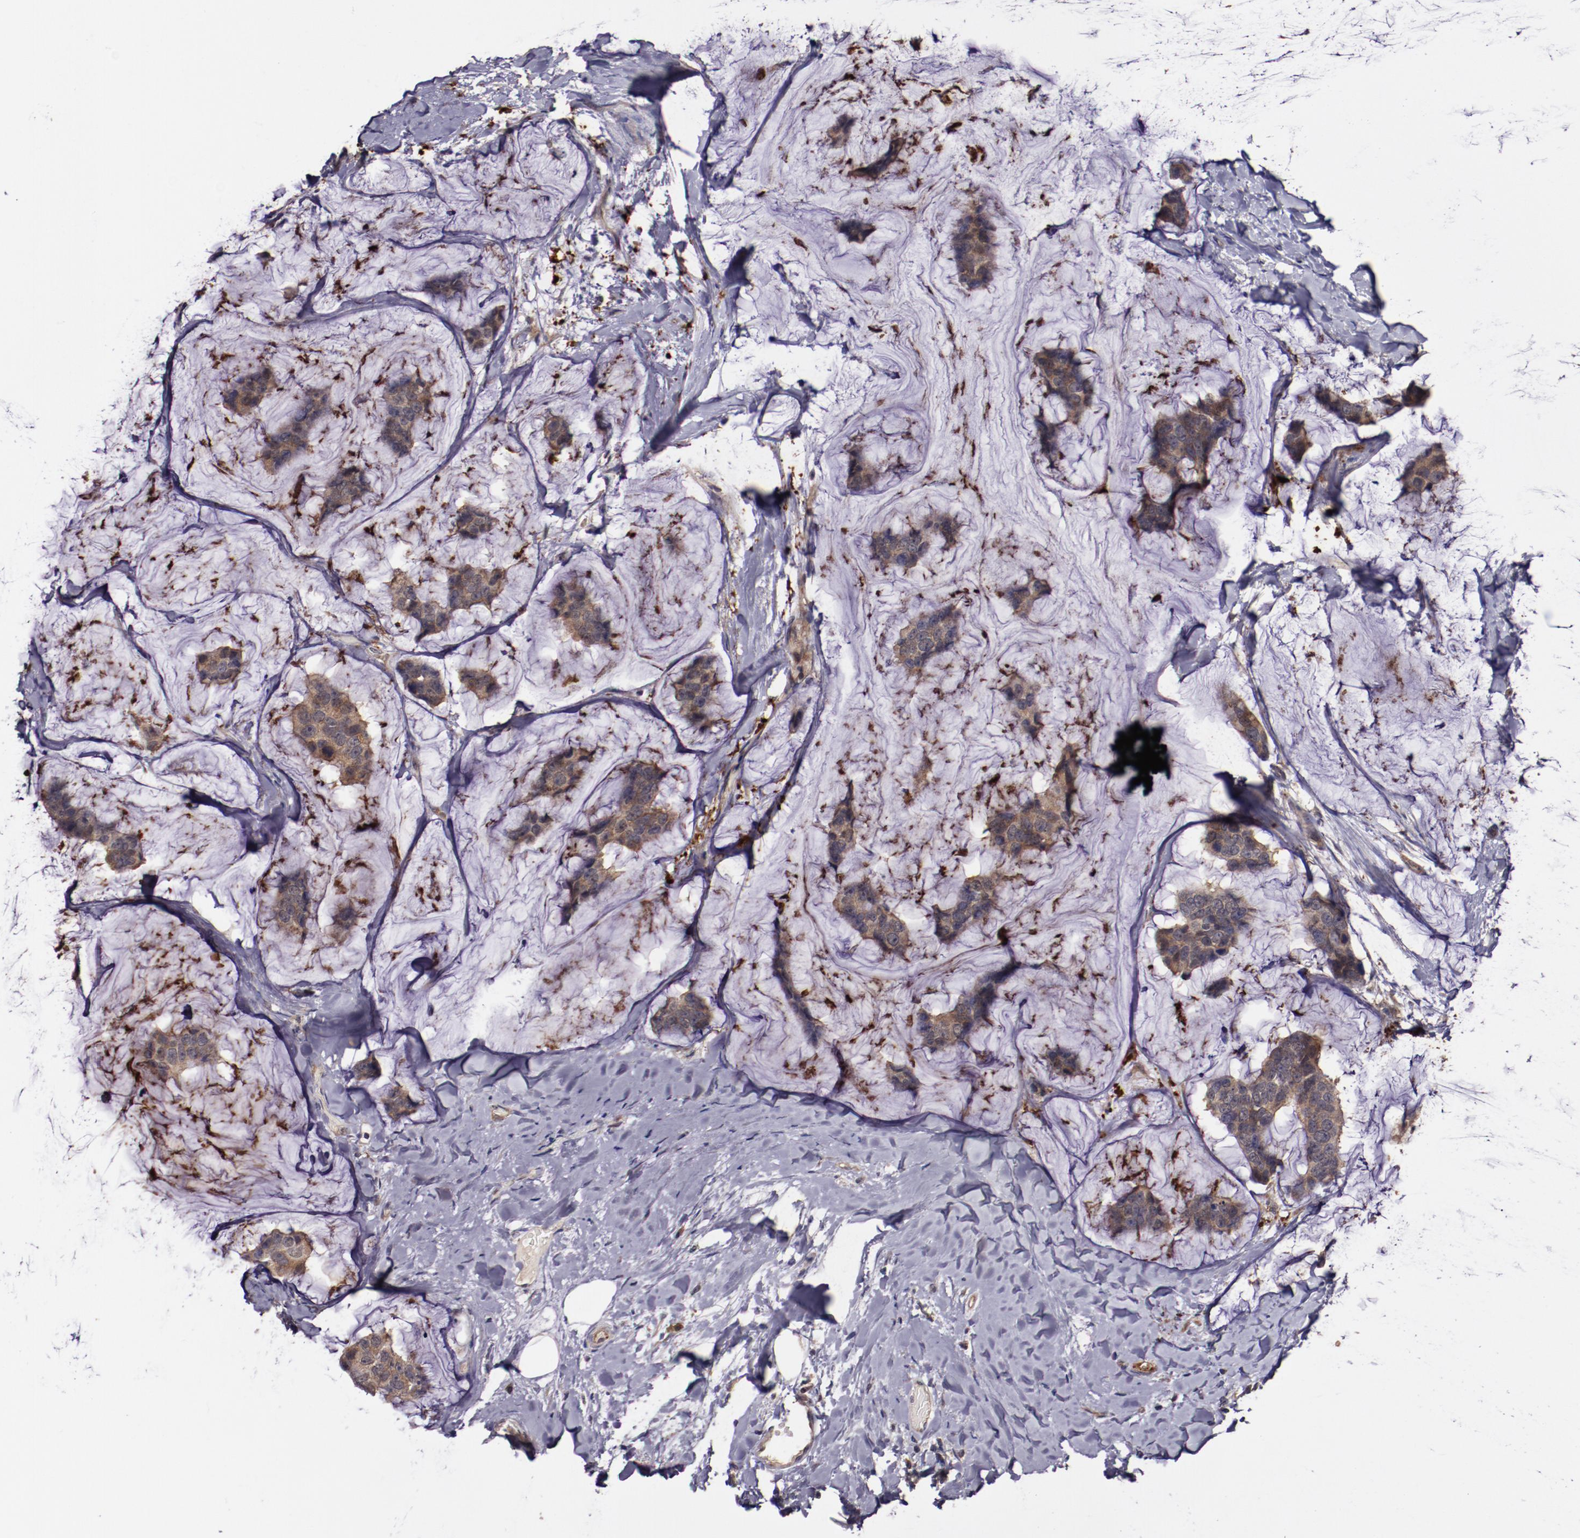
{"staining": {"intensity": "weak", "quantity": ">75%", "location": "cytoplasmic/membranous"}, "tissue": "breast cancer", "cell_type": "Tumor cells", "image_type": "cancer", "snomed": [{"axis": "morphology", "description": "Normal tissue, NOS"}, {"axis": "morphology", "description": "Duct carcinoma"}, {"axis": "topography", "description": "Breast"}], "caption": "An image of breast cancer (intraductal carcinoma) stained for a protein demonstrates weak cytoplasmic/membranous brown staining in tumor cells.", "gene": "FTSJ1", "patient": {"sex": "female", "age": 50}}